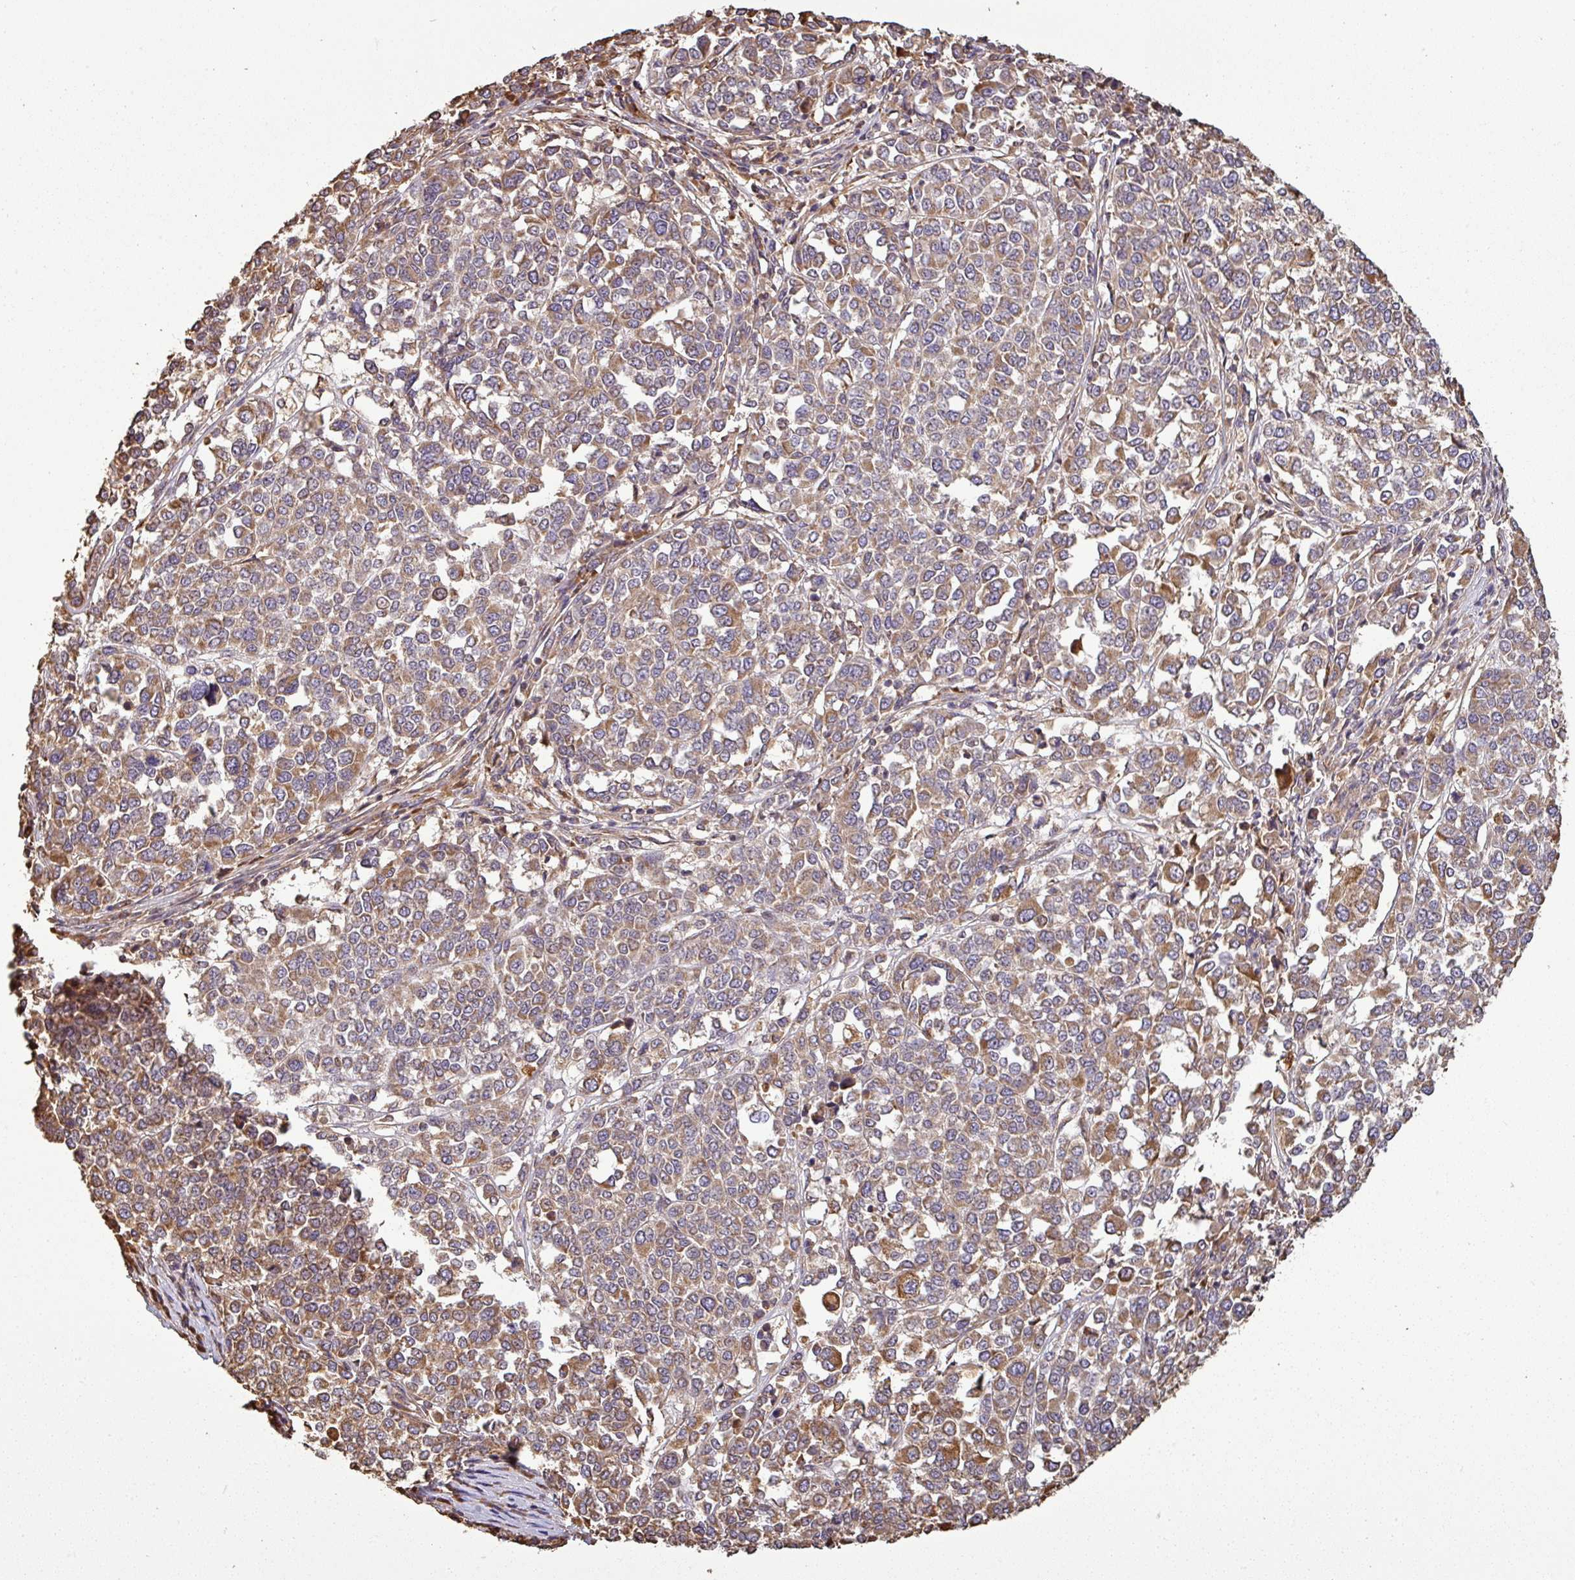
{"staining": {"intensity": "moderate", "quantity": ">75%", "location": "cytoplasmic/membranous"}, "tissue": "melanoma", "cell_type": "Tumor cells", "image_type": "cancer", "snomed": [{"axis": "morphology", "description": "Malignant melanoma, Metastatic site"}, {"axis": "topography", "description": "Lymph node"}], "caption": "IHC (DAB (3,3'-diaminobenzidine)) staining of melanoma reveals moderate cytoplasmic/membranous protein expression in about >75% of tumor cells.", "gene": "PLEKHM1", "patient": {"sex": "male", "age": 44}}